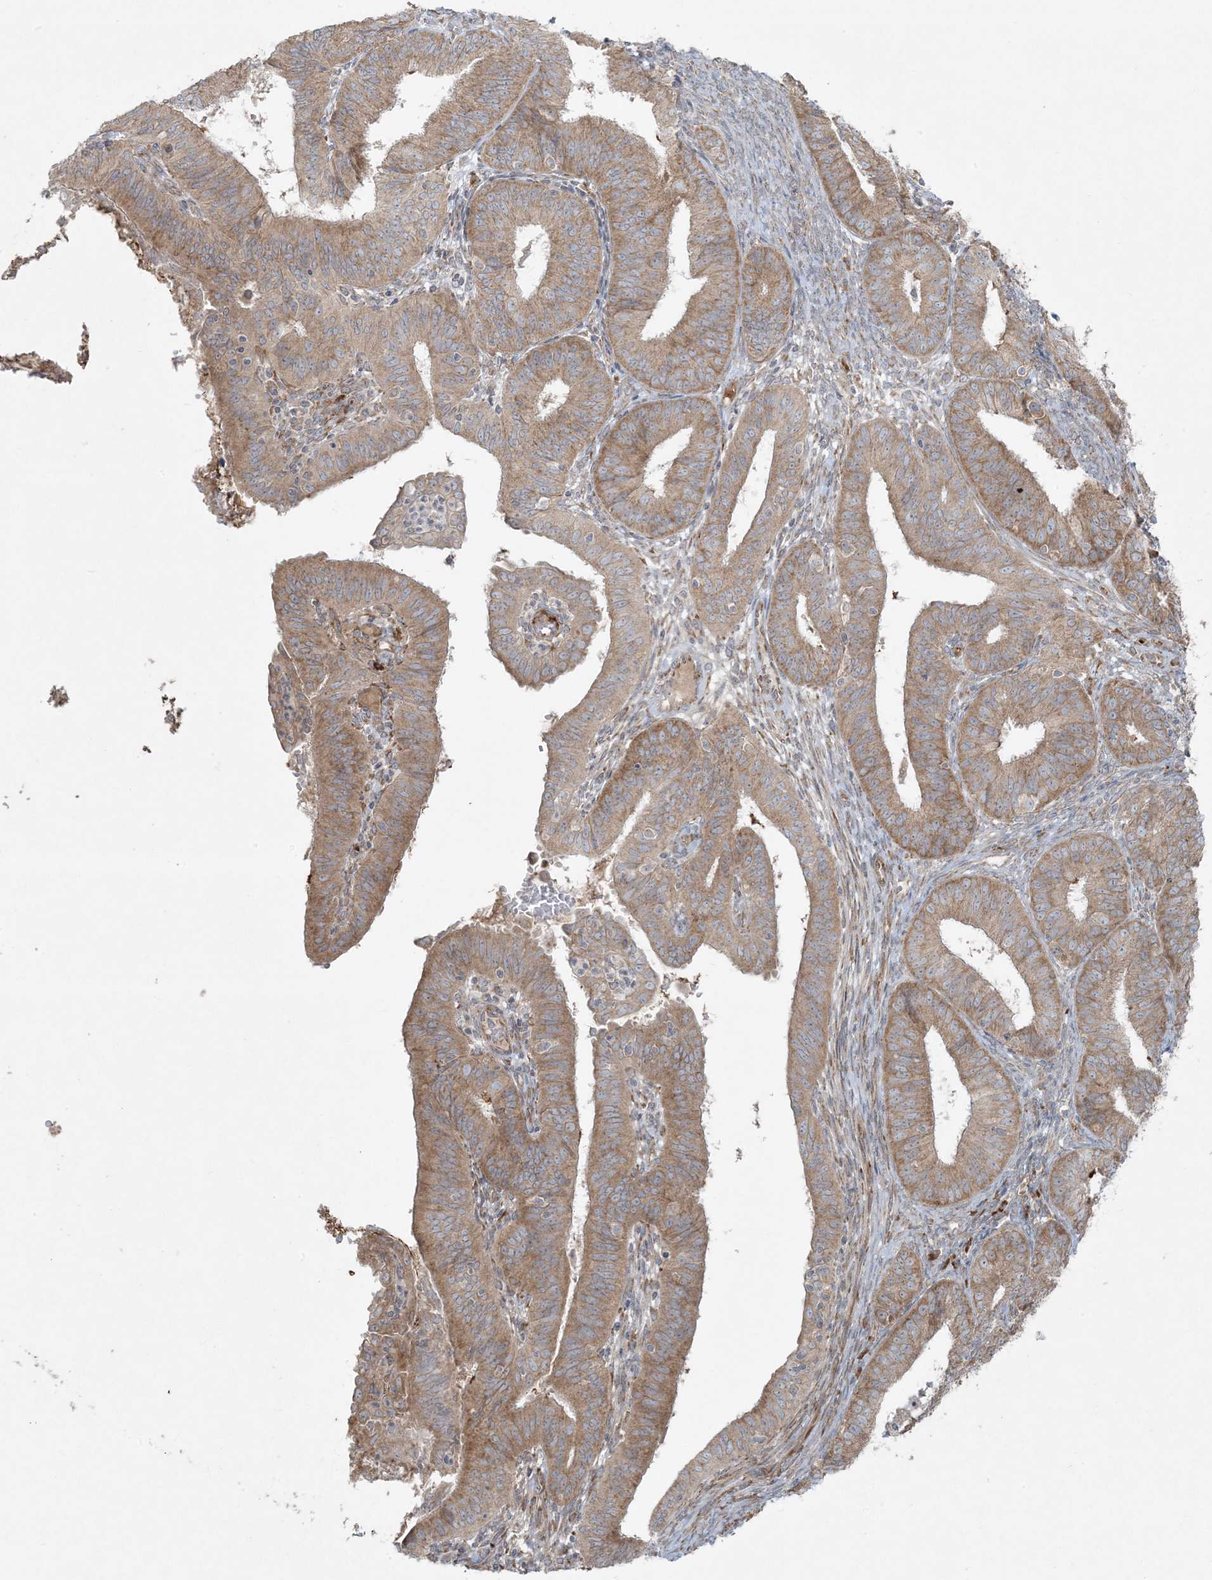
{"staining": {"intensity": "moderate", "quantity": ">75%", "location": "cytoplasmic/membranous"}, "tissue": "endometrial cancer", "cell_type": "Tumor cells", "image_type": "cancer", "snomed": [{"axis": "morphology", "description": "Adenocarcinoma, NOS"}, {"axis": "topography", "description": "Endometrium"}], "caption": "There is medium levels of moderate cytoplasmic/membranous expression in tumor cells of endometrial cancer, as demonstrated by immunohistochemical staining (brown color).", "gene": "ZNF263", "patient": {"sex": "female", "age": 51}}